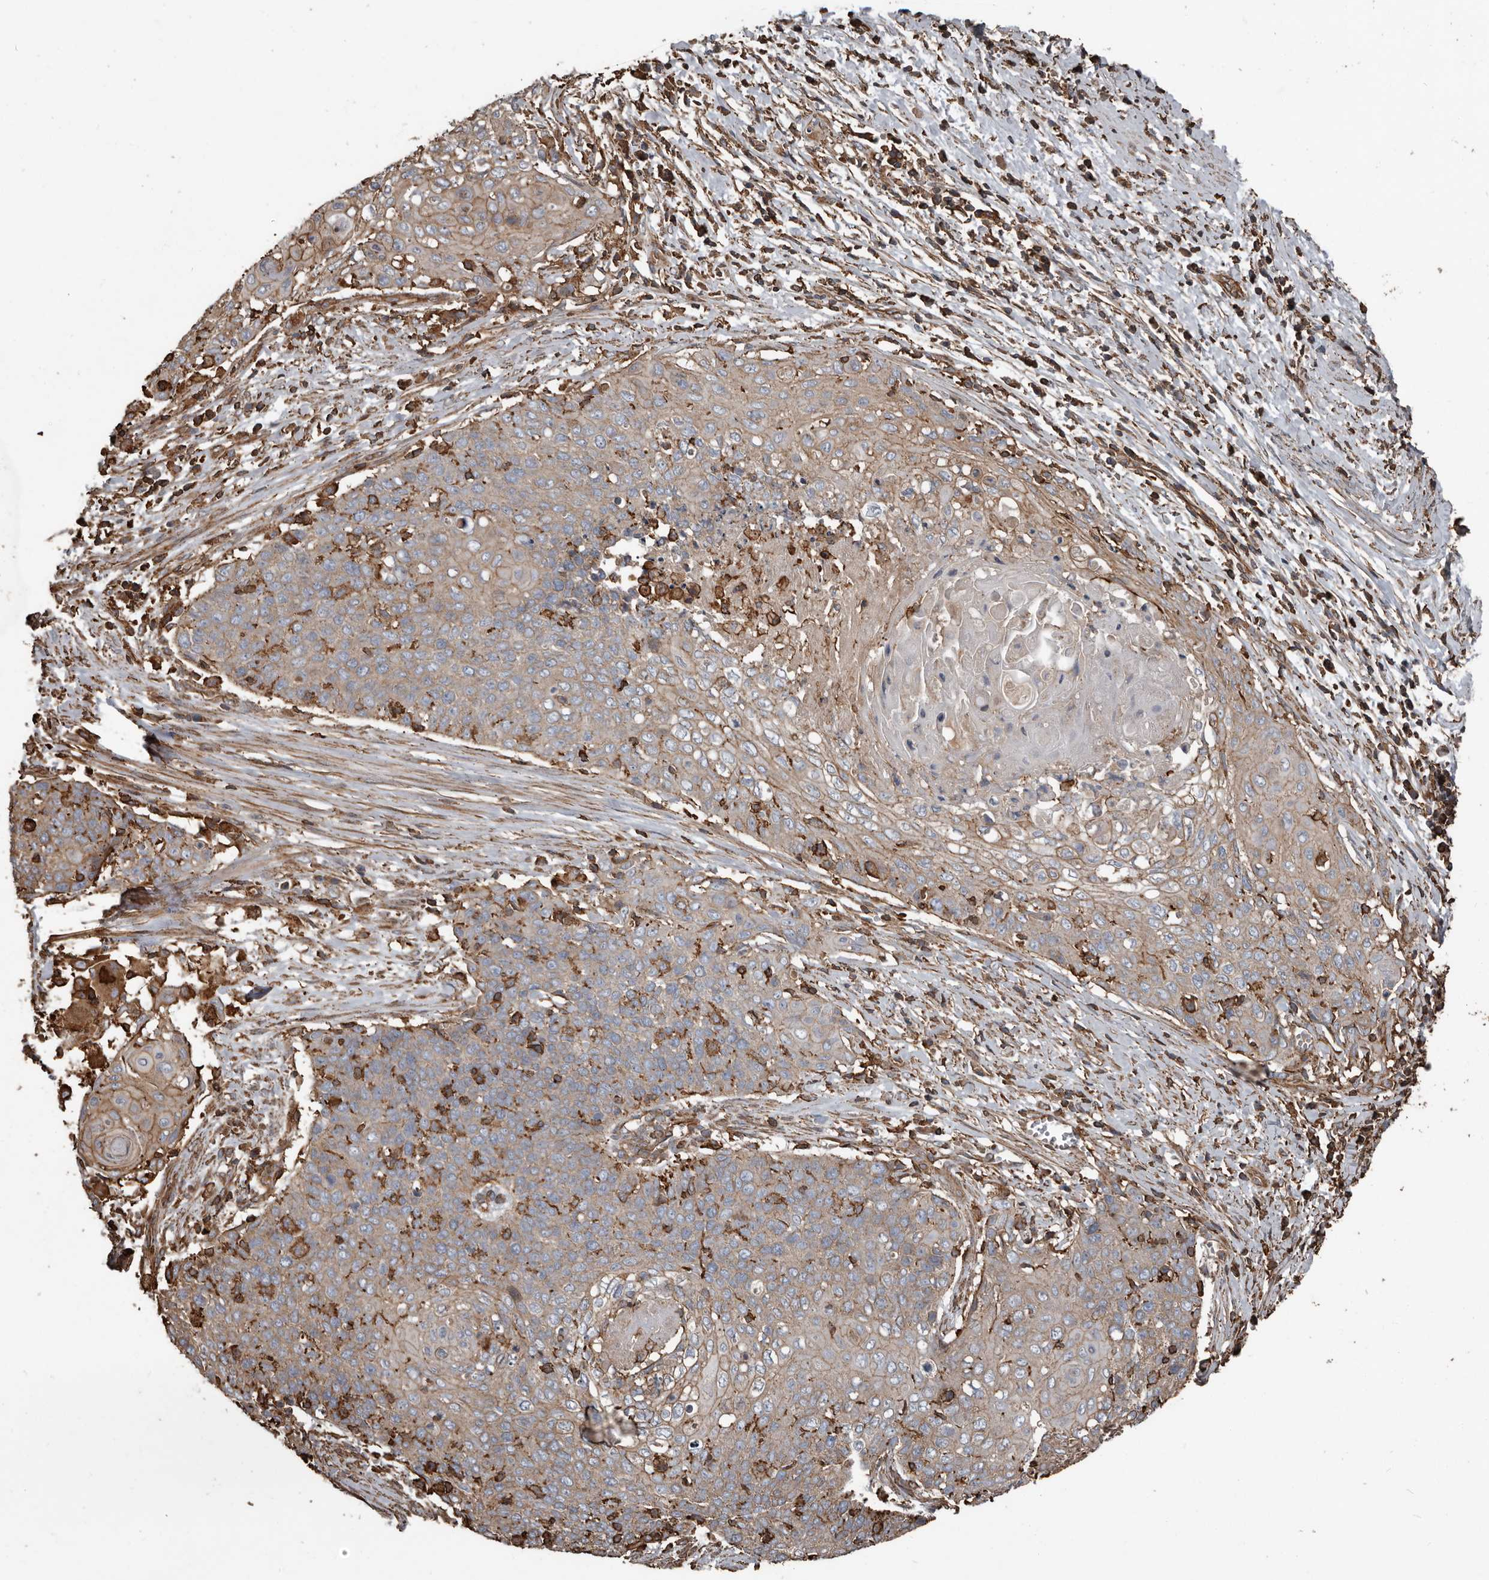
{"staining": {"intensity": "weak", "quantity": "25%-75%", "location": "cytoplasmic/membranous"}, "tissue": "cervical cancer", "cell_type": "Tumor cells", "image_type": "cancer", "snomed": [{"axis": "morphology", "description": "Squamous cell carcinoma, NOS"}, {"axis": "topography", "description": "Cervix"}], "caption": "This image shows IHC staining of squamous cell carcinoma (cervical), with low weak cytoplasmic/membranous positivity in approximately 25%-75% of tumor cells.", "gene": "DENND6B", "patient": {"sex": "female", "age": 39}}